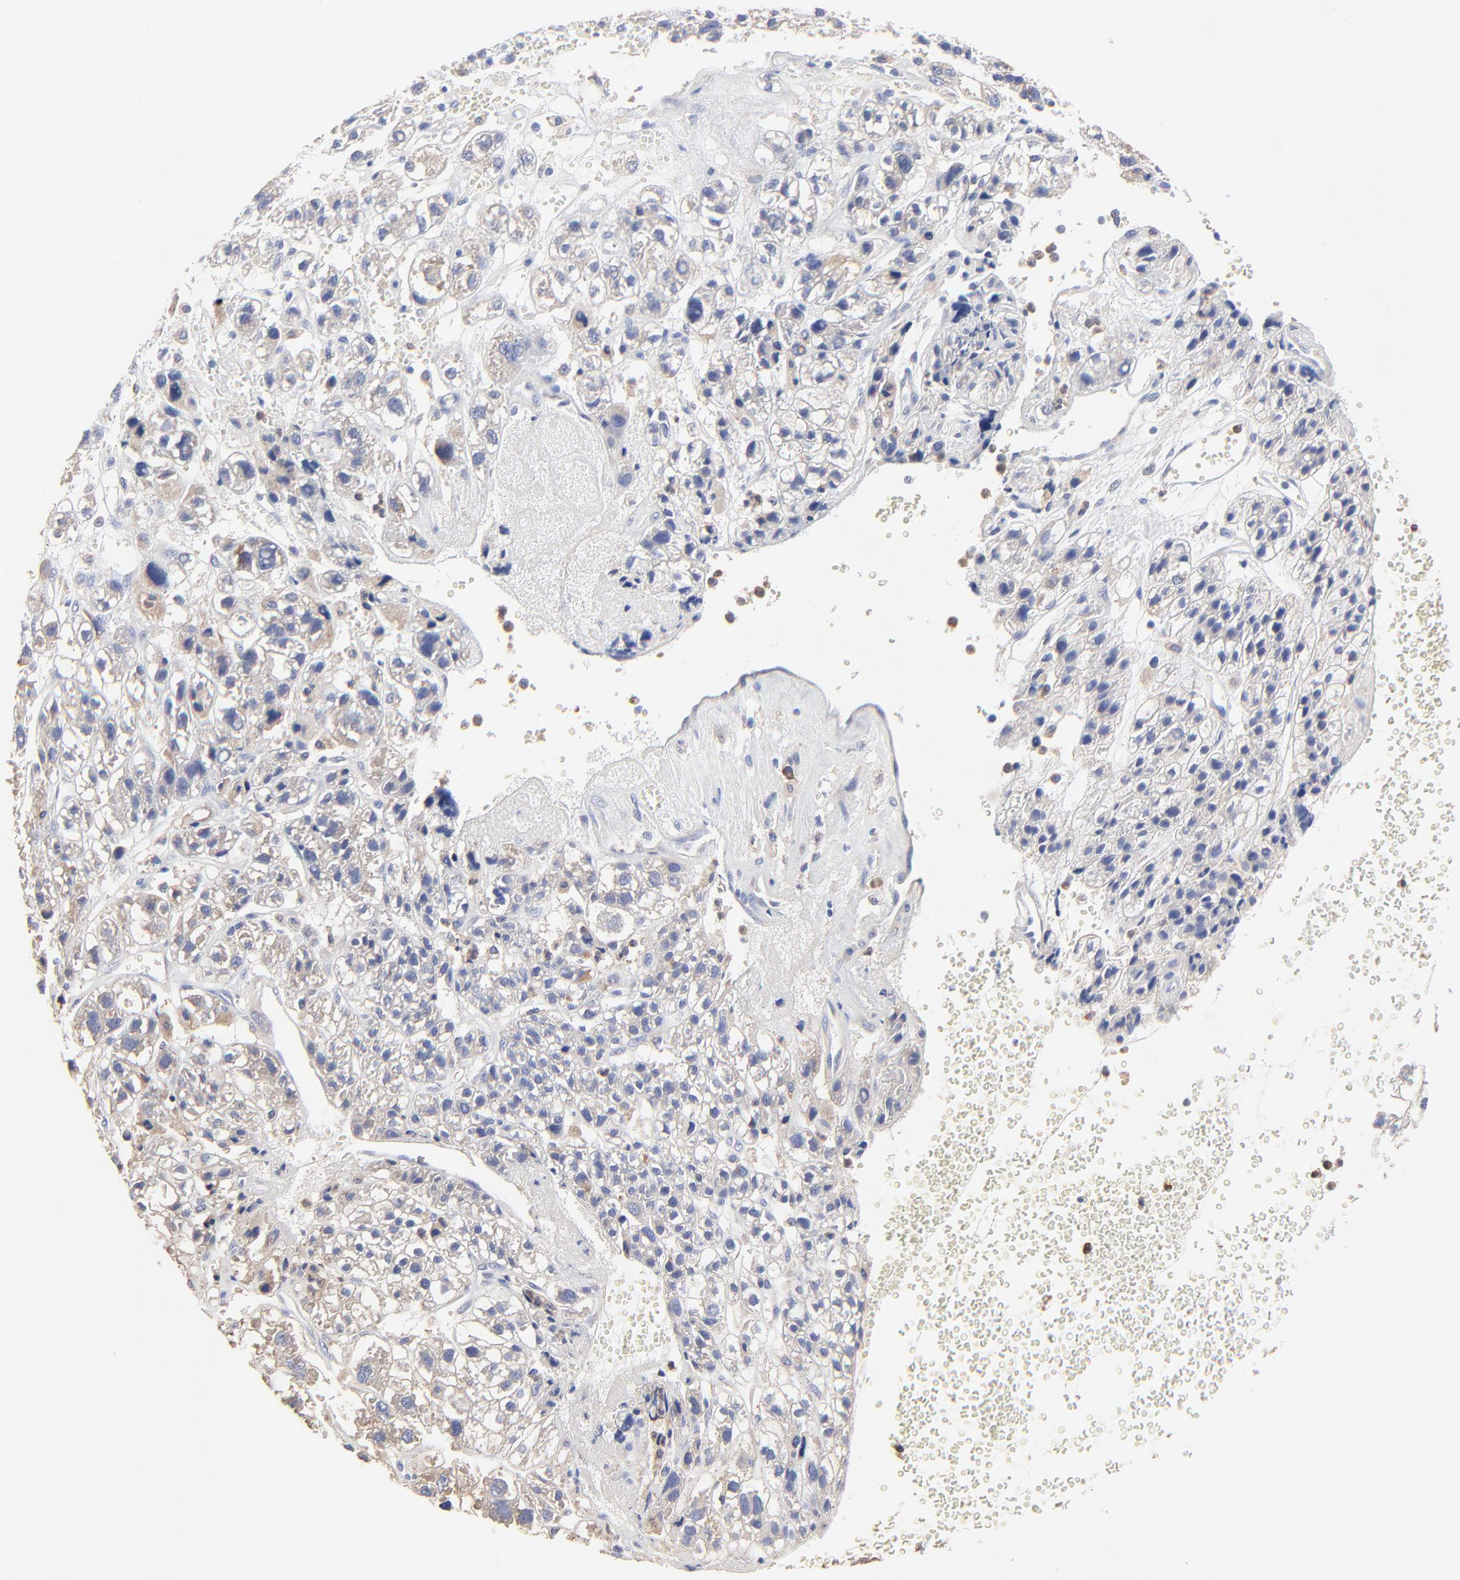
{"staining": {"intensity": "weak", "quantity": ">75%", "location": "cytoplasmic/membranous"}, "tissue": "liver cancer", "cell_type": "Tumor cells", "image_type": "cancer", "snomed": [{"axis": "morphology", "description": "Carcinoma, Hepatocellular, NOS"}, {"axis": "topography", "description": "Liver"}], "caption": "An image of hepatocellular carcinoma (liver) stained for a protein displays weak cytoplasmic/membranous brown staining in tumor cells.", "gene": "PPFIBP2", "patient": {"sex": "female", "age": 85}}